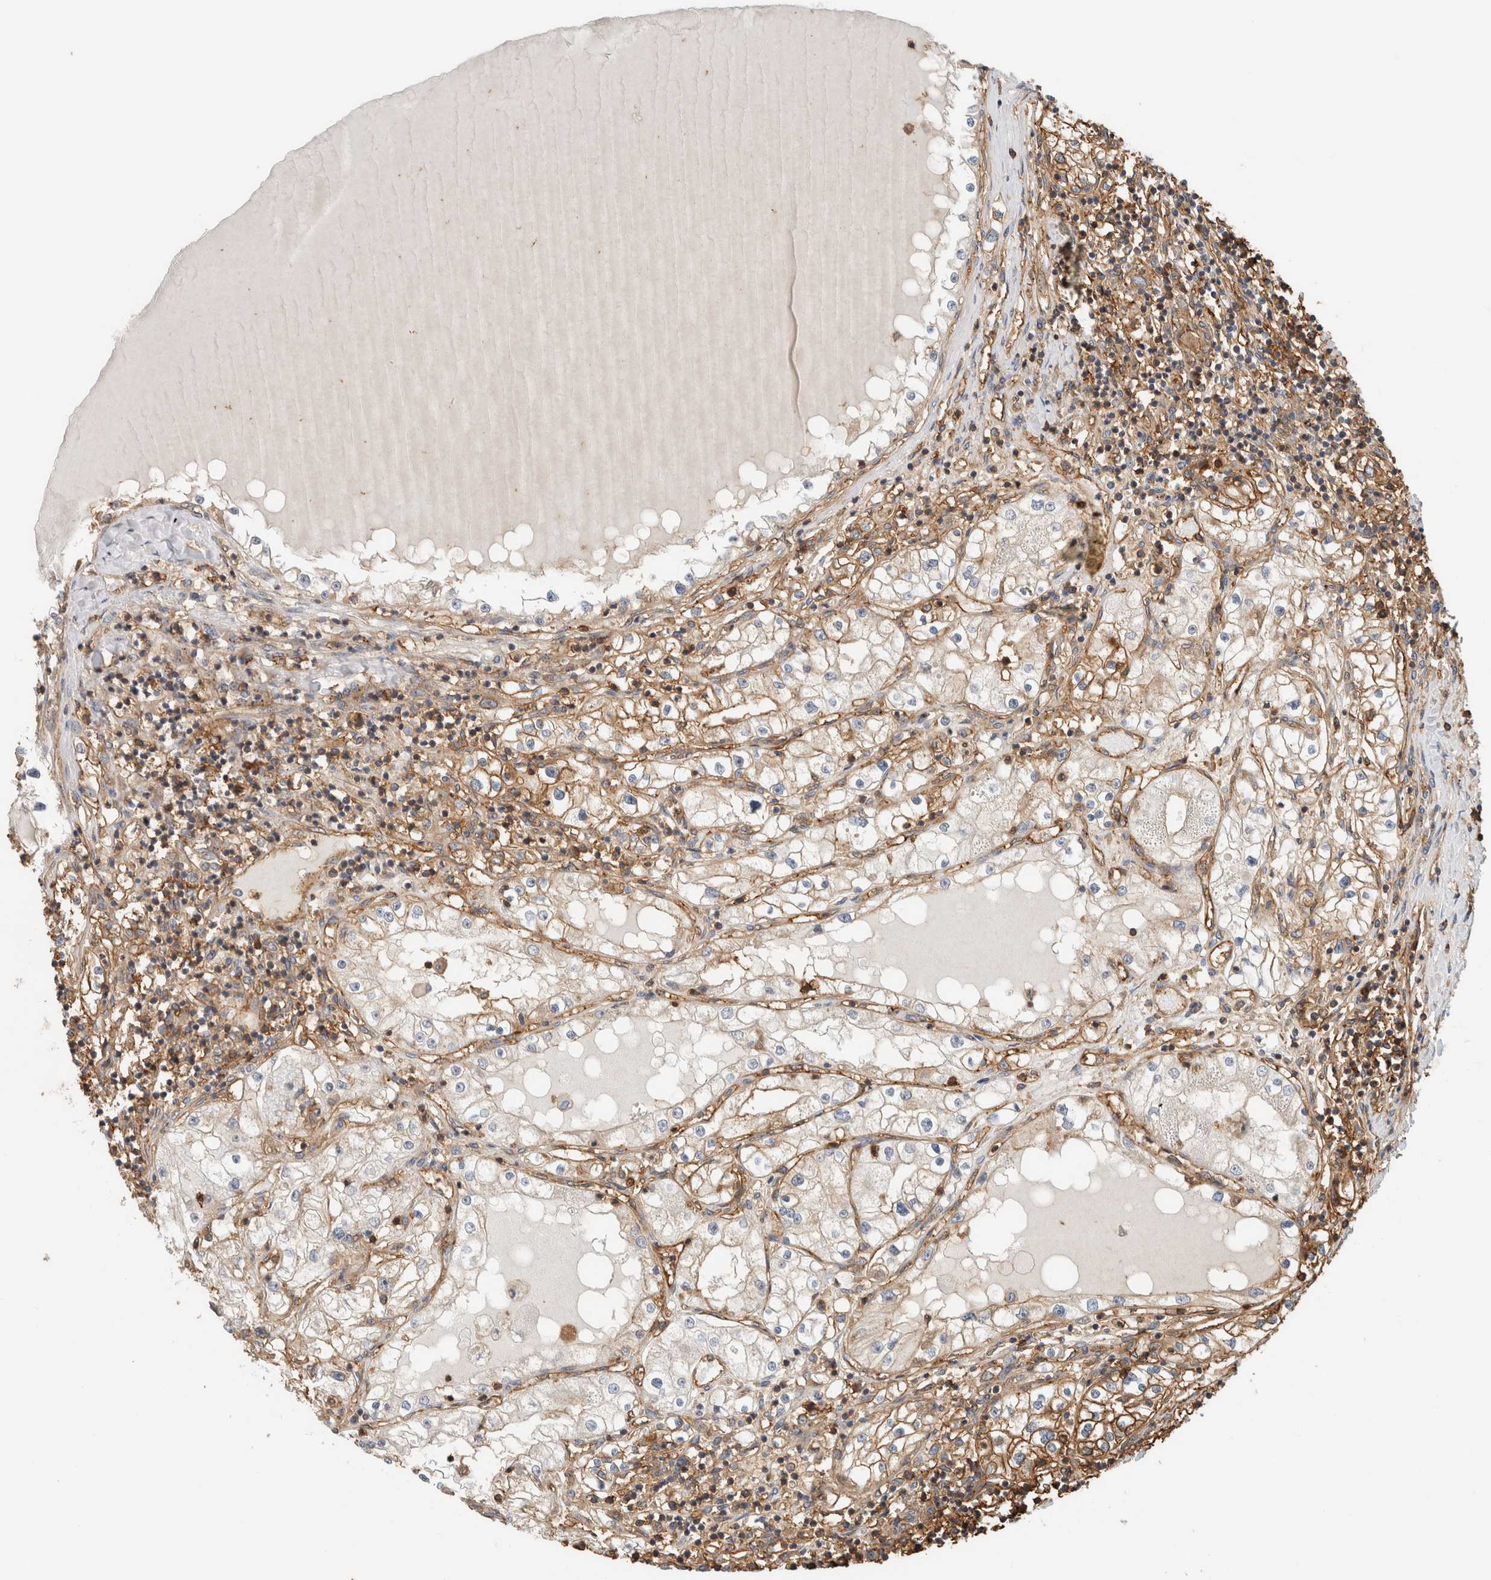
{"staining": {"intensity": "weak", "quantity": "<25%", "location": "cytoplasmic/membranous"}, "tissue": "renal cancer", "cell_type": "Tumor cells", "image_type": "cancer", "snomed": [{"axis": "morphology", "description": "Adenocarcinoma, NOS"}, {"axis": "topography", "description": "Kidney"}], "caption": "Immunohistochemistry (IHC) image of neoplastic tissue: human renal cancer stained with DAB displays no significant protein positivity in tumor cells.", "gene": "PFDN4", "patient": {"sex": "male", "age": 68}}